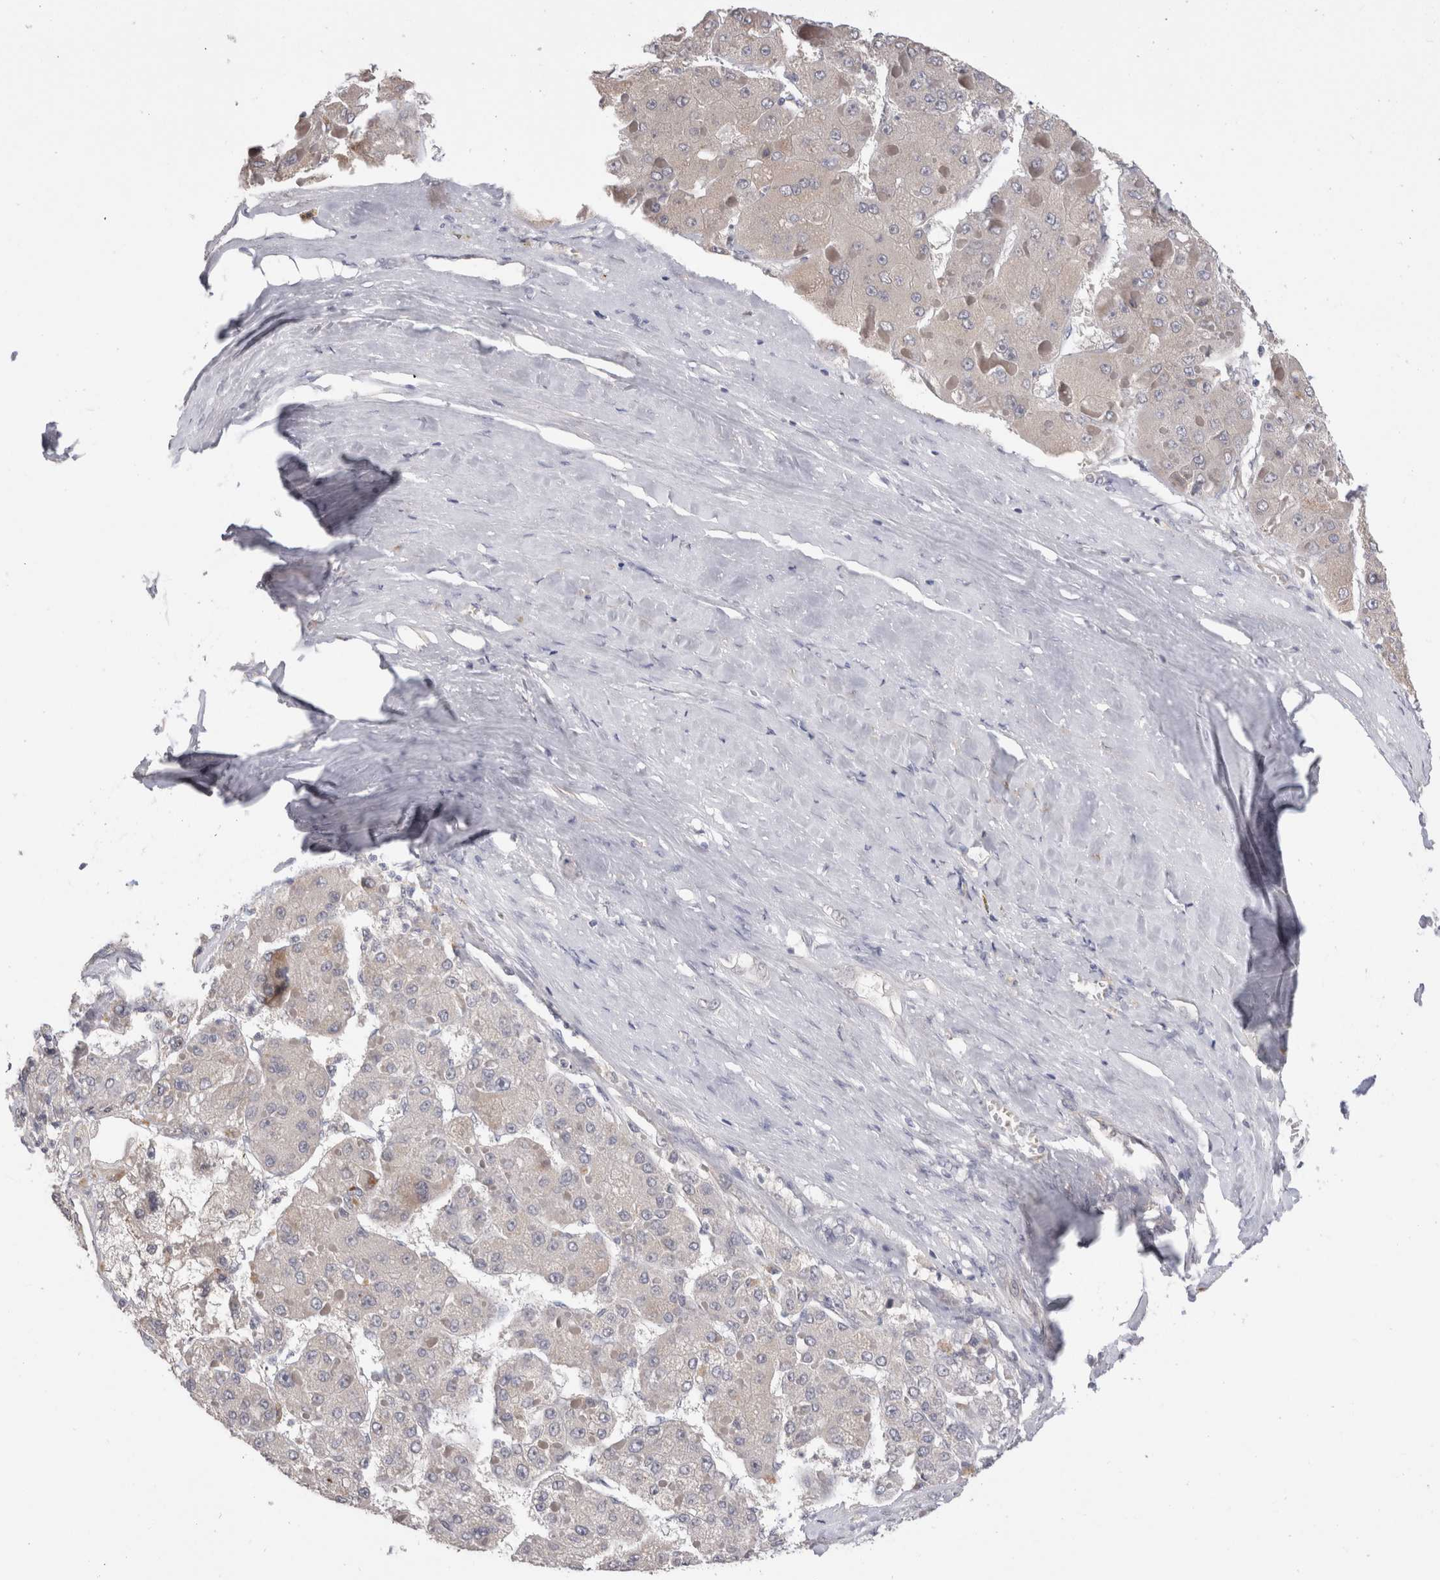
{"staining": {"intensity": "negative", "quantity": "none", "location": "none"}, "tissue": "liver cancer", "cell_type": "Tumor cells", "image_type": "cancer", "snomed": [{"axis": "morphology", "description": "Carcinoma, Hepatocellular, NOS"}, {"axis": "topography", "description": "Liver"}], "caption": "IHC of hepatocellular carcinoma (liver) exhibits no expression in tumor cells.", "gene": "CRYBG1", "patient": {"sex": "female", "age": 73}}